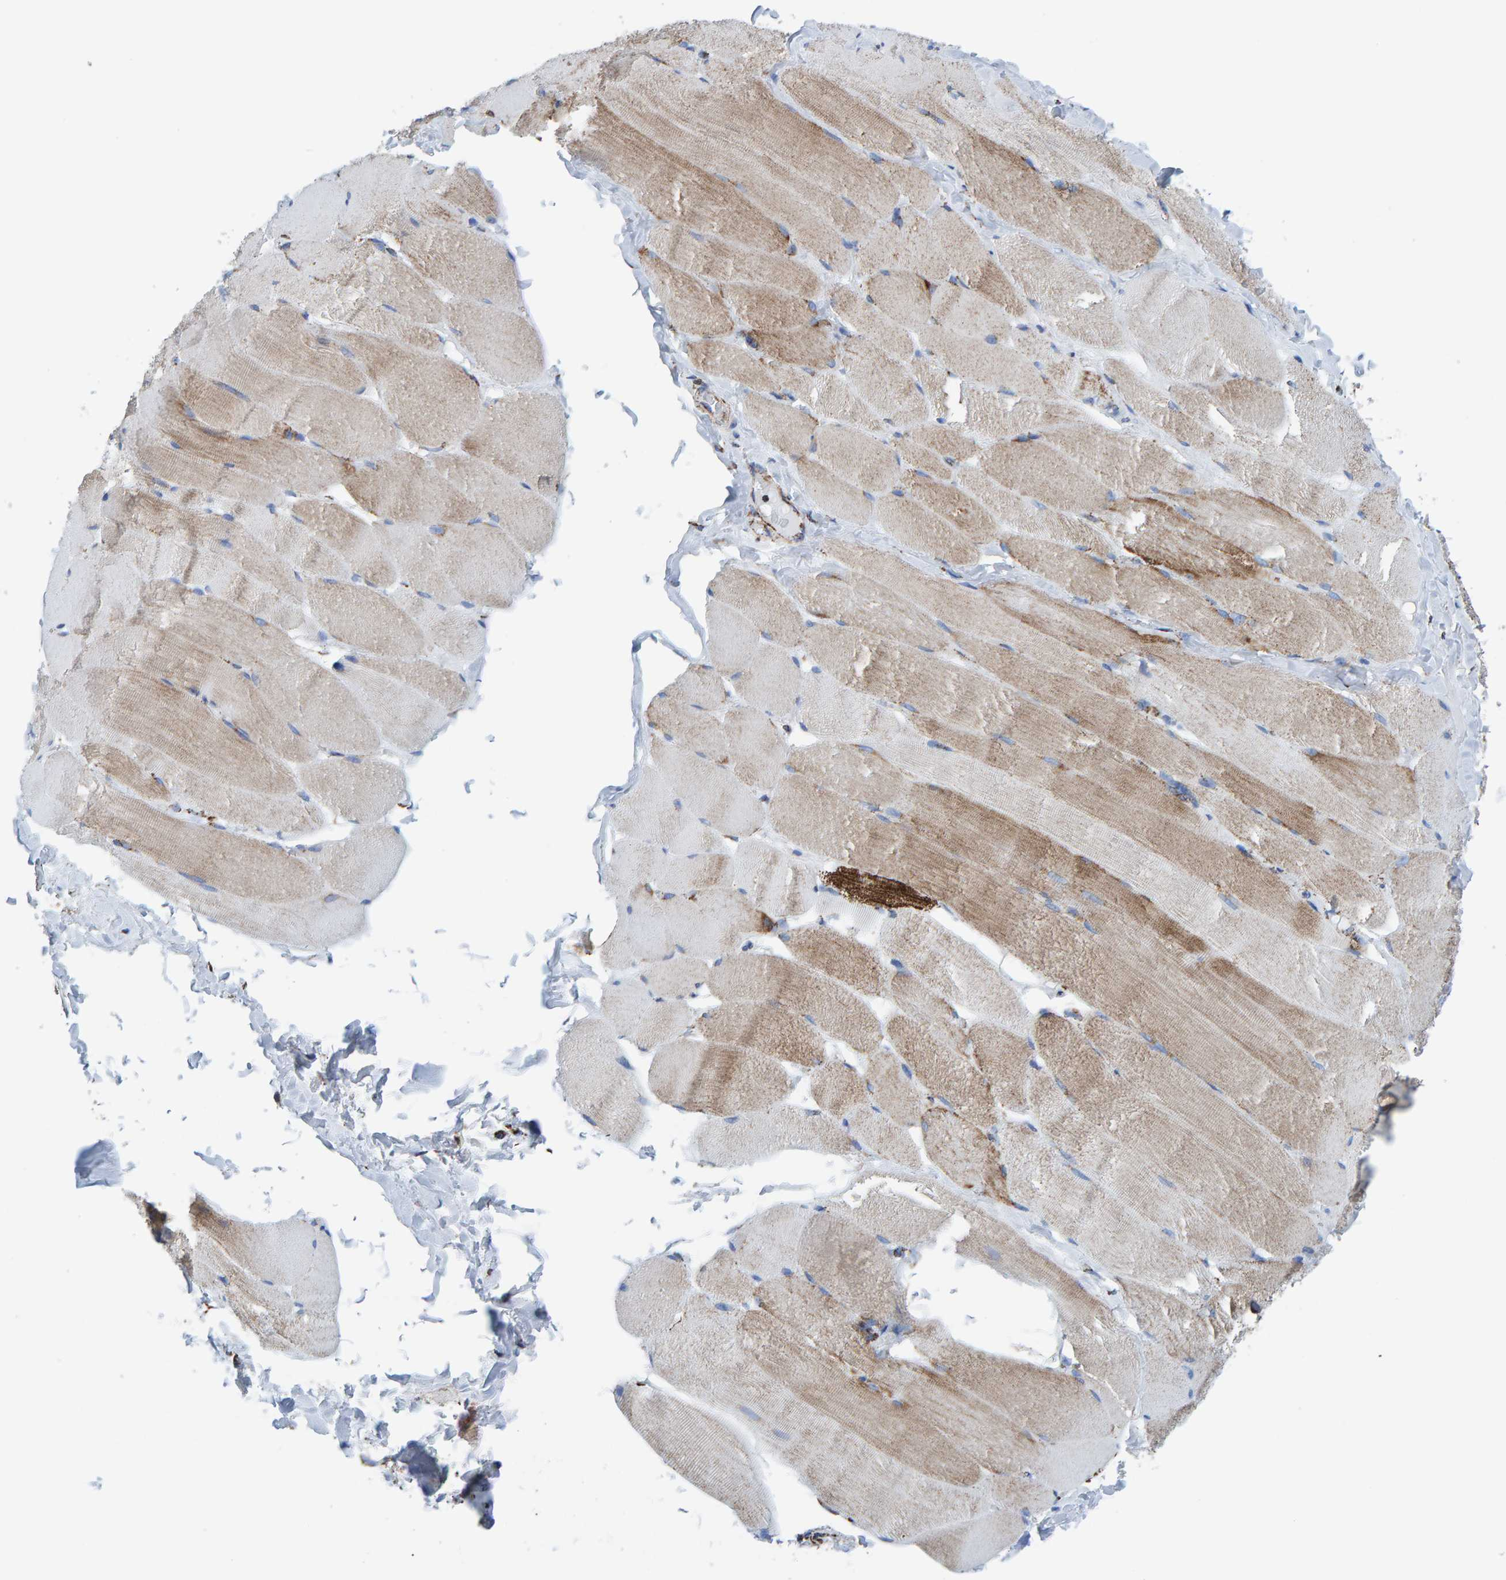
{"staining": {"intensity": "weak", "quantity": "25%-75%", "location": "cytoplasmic/membranous"}, "tissue": "skeletal muscle", "cell_type": "Myocytes", "image_type": "normal", "snomed": [{"axis": "morphology", "description": "Normal tissue, NOS"}, {"axis": "topography", "description": "Skin"}, {"axis": "topography", "description": "Skeletal muscle"}], "caption": "Weak cytoplasmic/membranous expression for a protein is seen in about 25%-75% of myocytes of benign skeletal muscle using IHC.", "gene": "ENSG00000262660", "patient": {"sex": "male", "age": 83}}